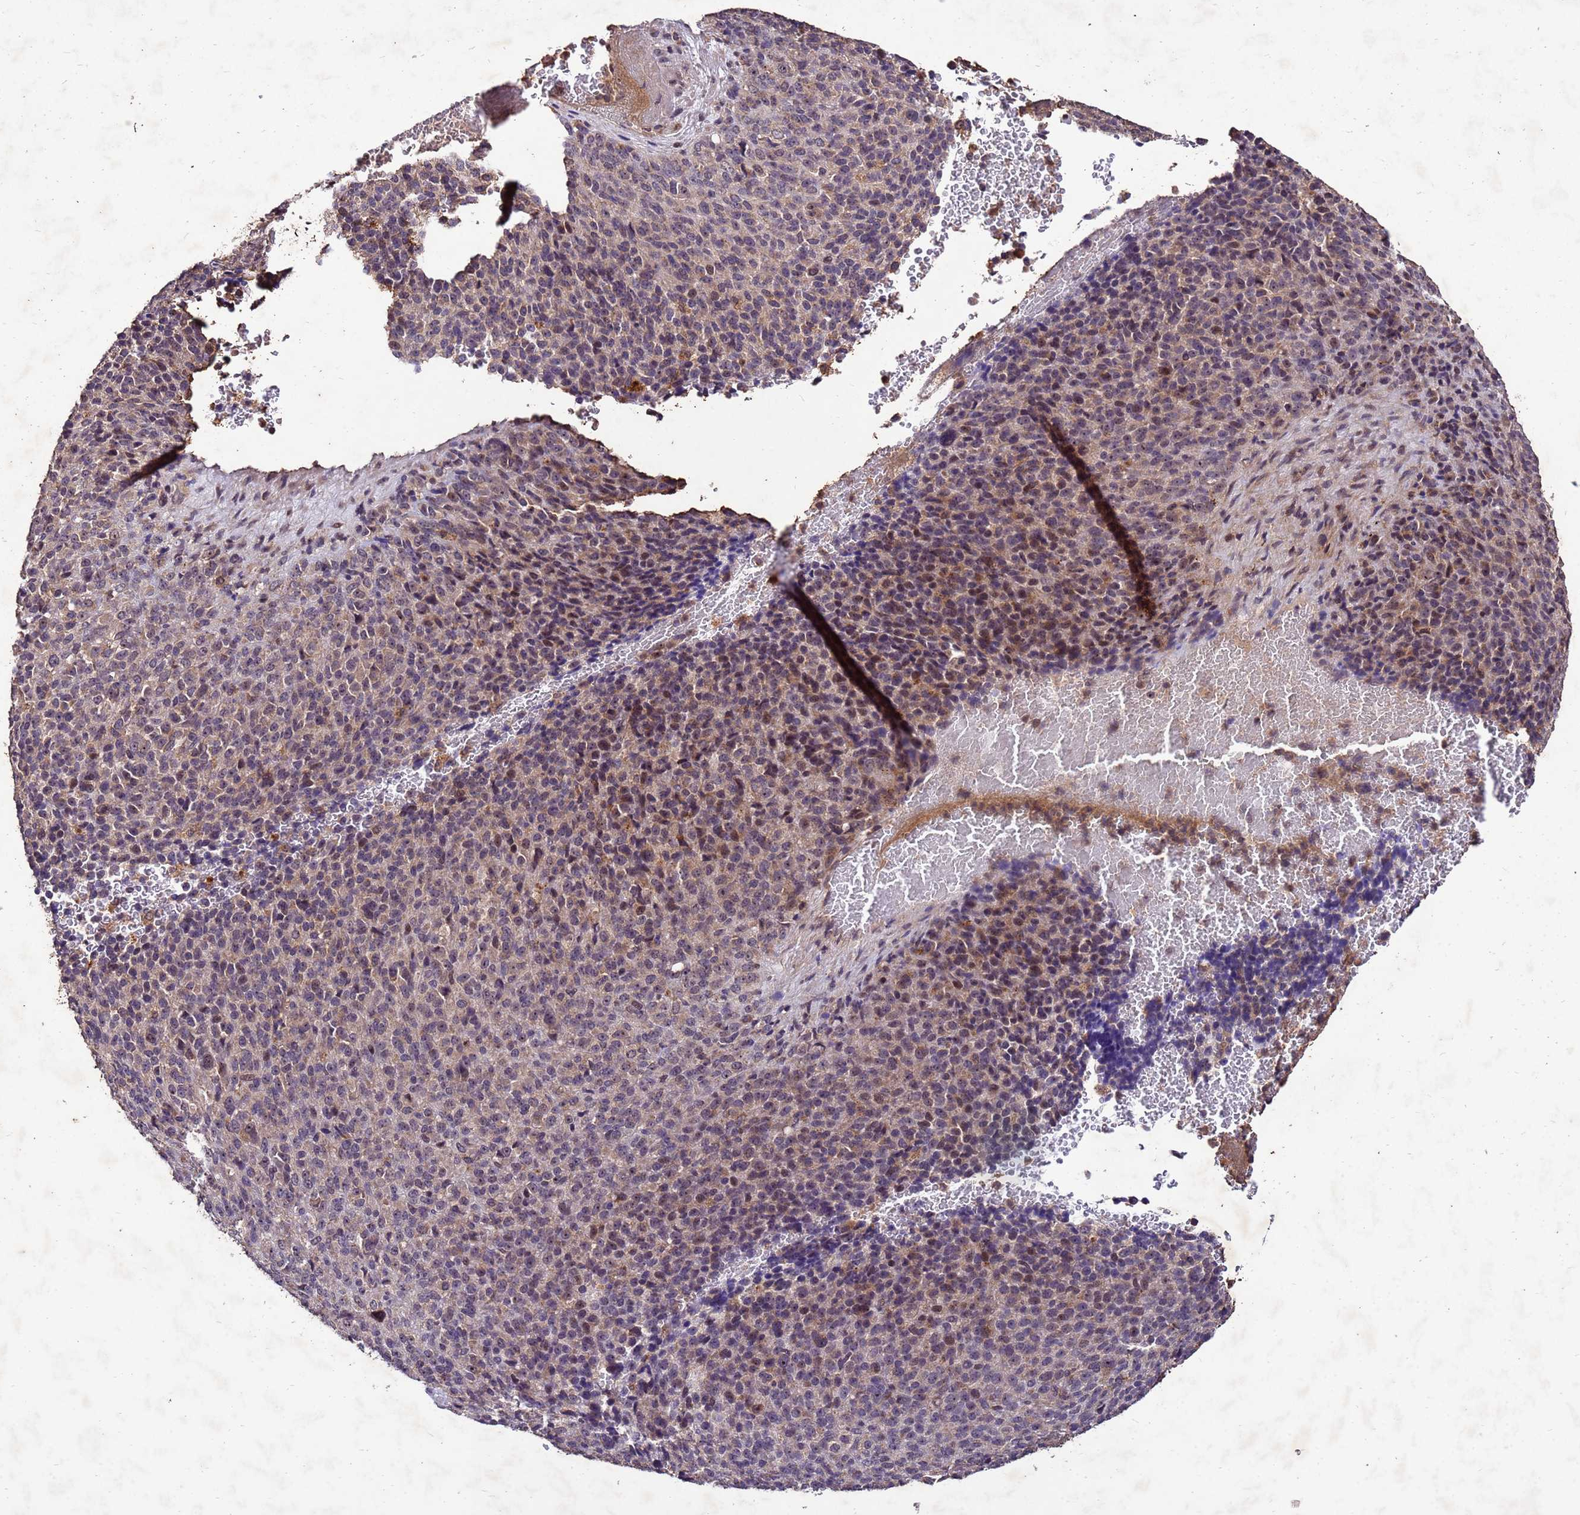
{"staining": {"intensity": "weak", "quantity": ">75%", "location": "cytoplasmic/membranous,nuclear"}, "tissue": "melanoma", "cell_type": "Tumor cells", "image_type": "cancer", "snomed": [{"axis": "morphology", "description": "Malignant melanoma, Metastatic site"}, {"axis": "topography", "description": "Brain"}], "caption": "The image shows staining of melanoma, revealing weak cytoplasmic/membranous and nuclear protein staining (brown color) within tumor cells.", "gene": "TOR4A", "patient": {"sex": "female", "age": 56}}